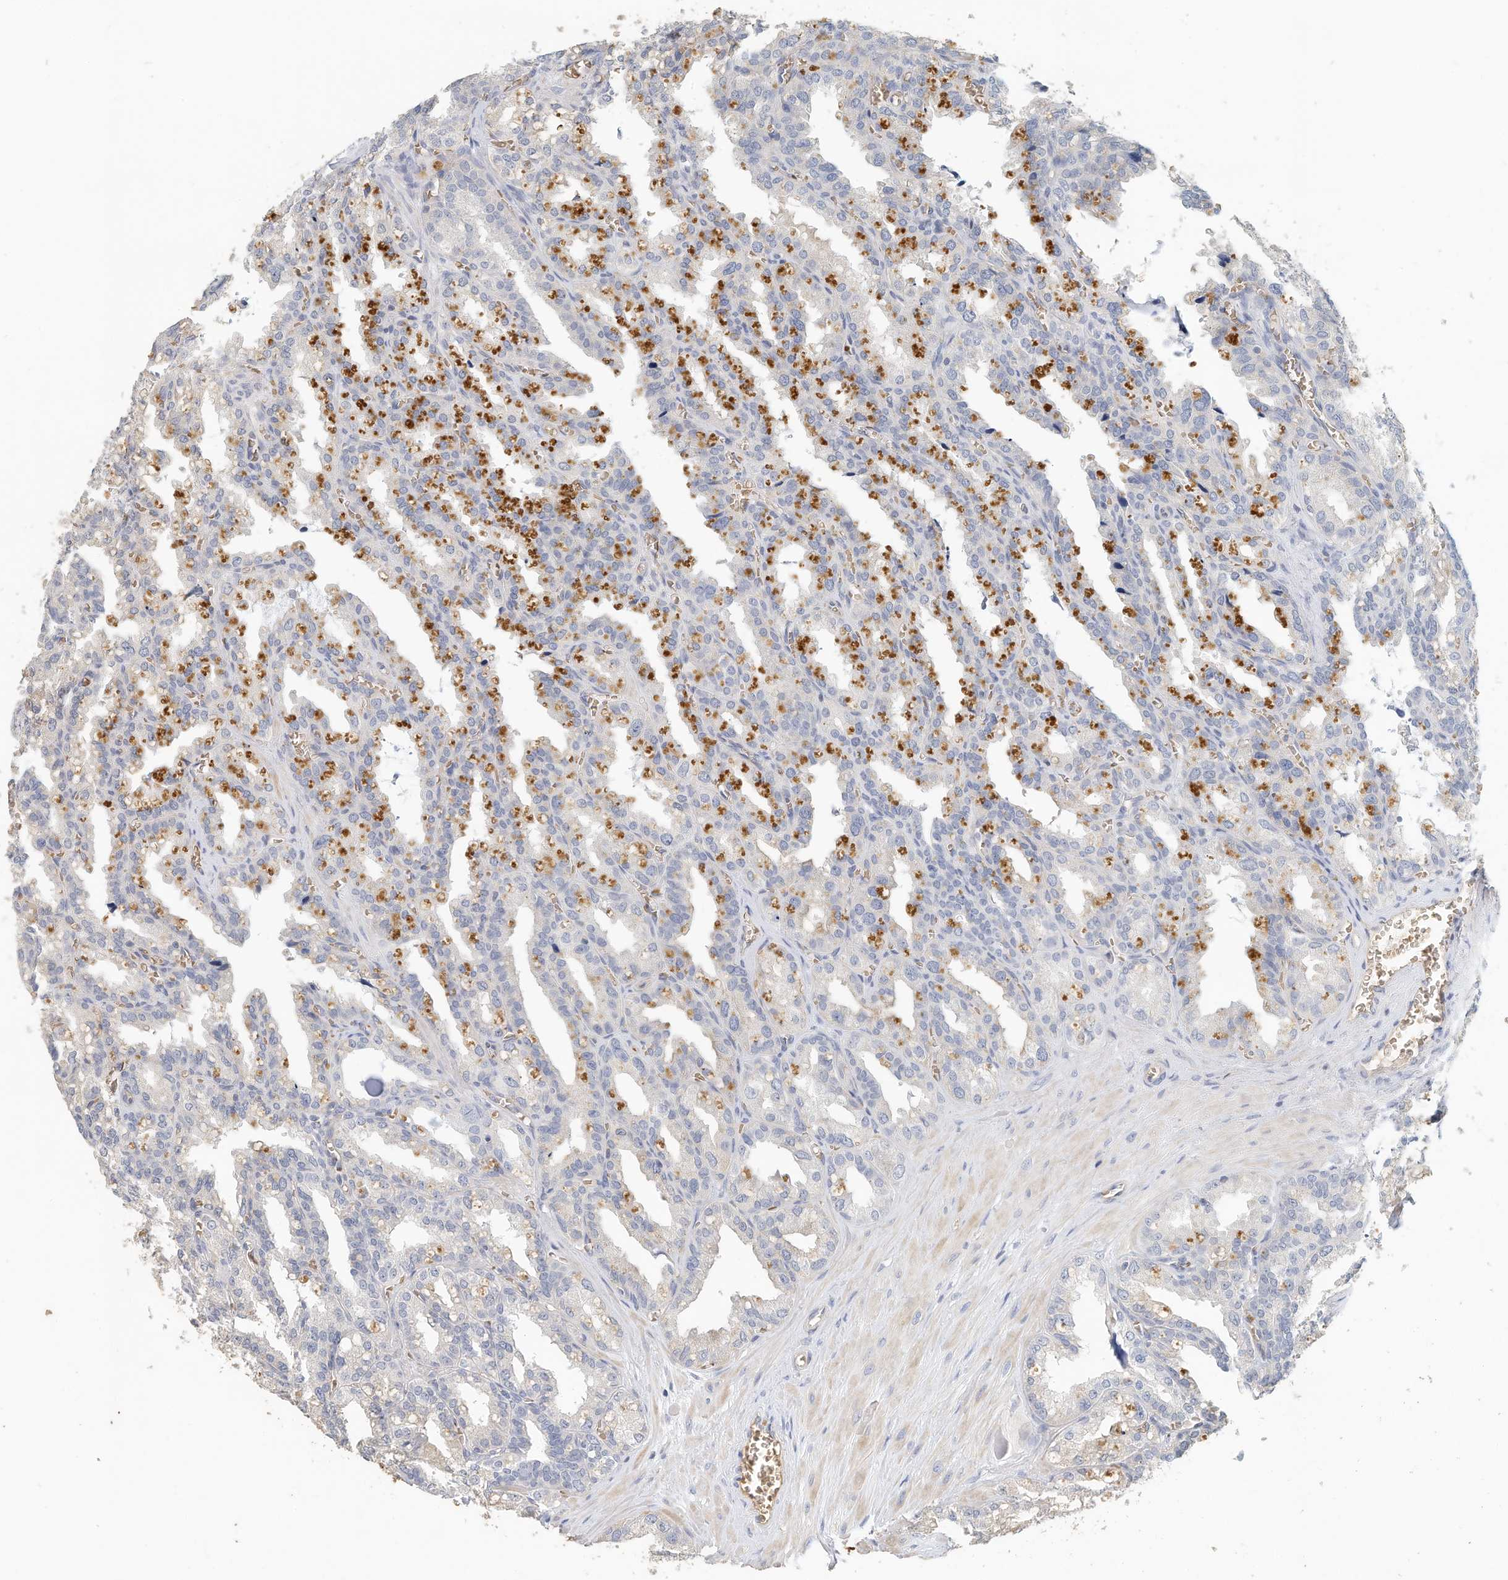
{"staining": {"intensity": "negative", "quantity": "none", "location": "none"}, "tissue": "seminal vesicle", "cell_type": "Glandular cells", "image_type": "normal", "snomed": [{"axis": "morphology", "description": "Normal tissue, NOS"}, {"axis": "topography", "description": "Prostate"}, {"axis": "topography", "description": "Seminal veicle"}], "caption": "This photomicrograph is of normal seminal vesicle stained with IHC to label a protein in brown with the nuclei are counter-stained blue. There is no expression in glandular cells. The staining was performed using DAB to visualize the protein expression in brown, while the nuclei were stained in blue with hematoxylin (Magnification: 20x).", "gene": "RCAN3", "patient": {"sex": "male", "age": 51}}